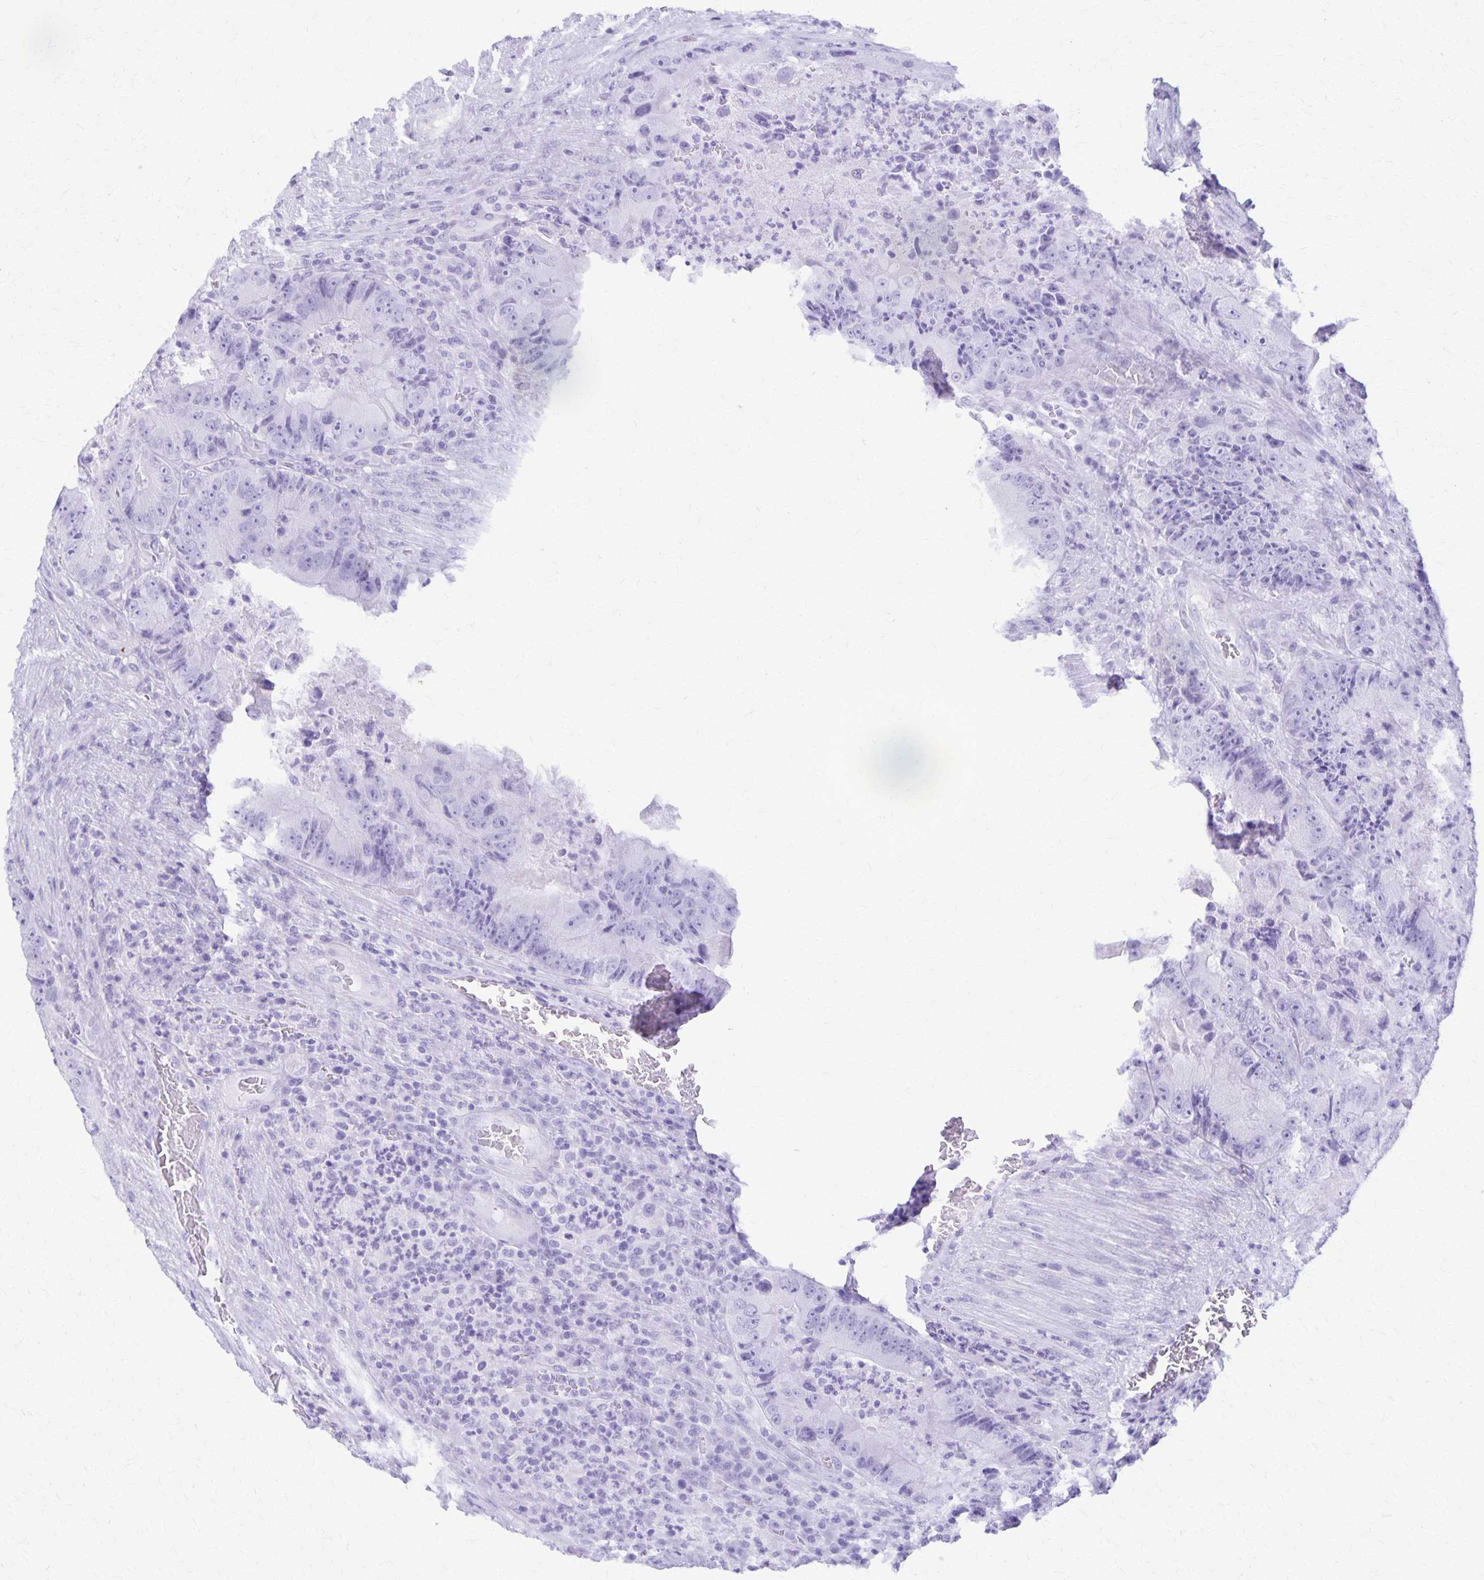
{"staining": {"intensity": "negative", "quantity": "none", "location": "none"}, "tissue": "colorectal cancer", "cell_type": "Tumor cells", "image_type": "cancer", "snomed": [{"axis": "morphology", "description": "Adenocarcinoma, NOS"}, {"axis": "topography", "description": "Colon"}], "caption": "Immunohistochemistry (IHC) of human adenocarcinoma (colorectal) exhibits no expression in tumor cells. (Brightfield microscopy of DAB (3,3'-diaminobenzidine) immunohistochemistry (IHC) at high magnification).", "gene": "DEFA5", "patient": {"sex": "female", "age": 86}}